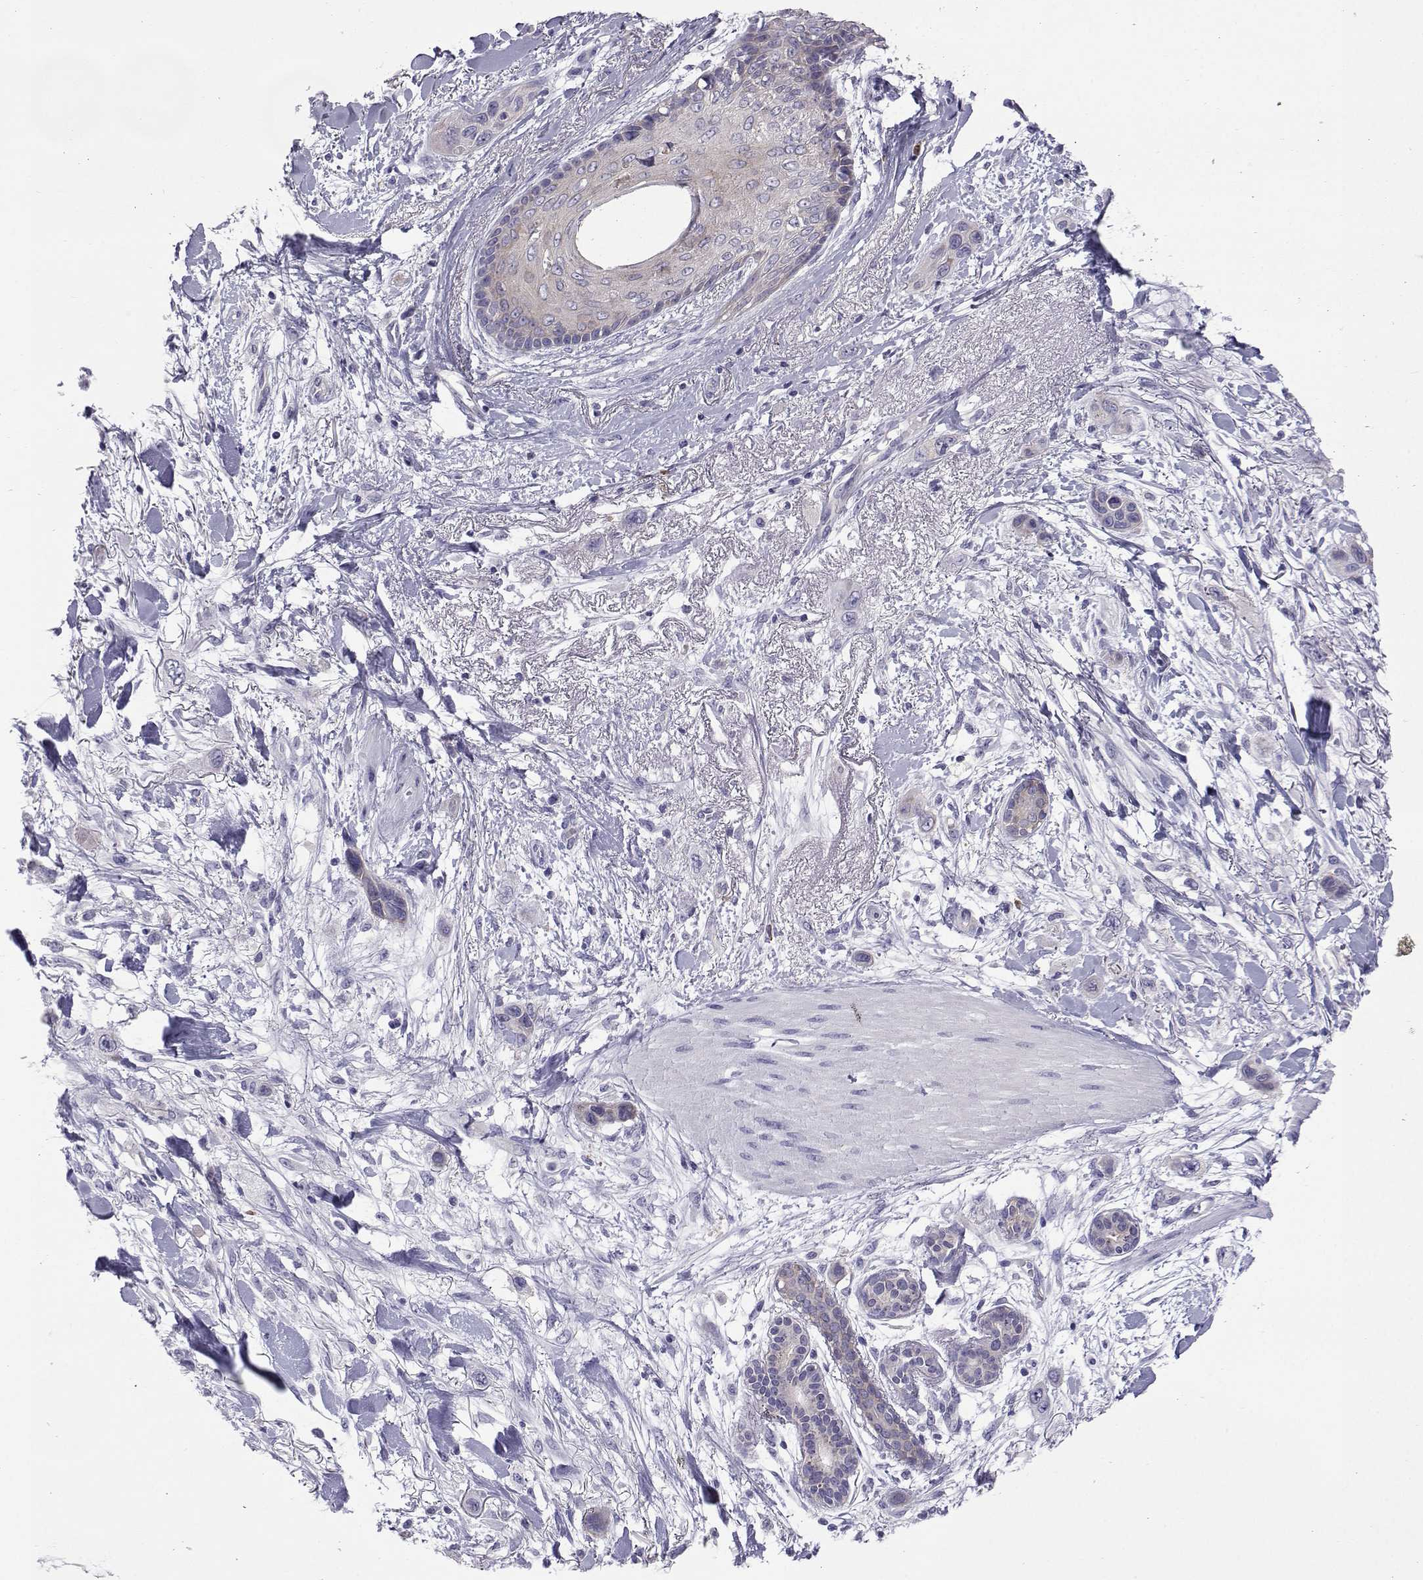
{"staining": {"intensity": "negative", "quantity": "none", "location": "none"}, "tissue": "skin cancer", "cell_type": "Tumor cells", "image_type": "cancer", "snomed": [{"axis": "morphology", "description": "Squamous cell carcinoma, NOS"}, {"axis": "topography", "description": "Skin"}], "caption": "DAB immunohistochemical staining of human skin cancer (squamous cell carcinoma) reveals no significant positivity in tumor cells. (DAB IHC with hematoxylin counter stain).", "gene": "COL22A1", "patient": {"sex": "male", "age": 79}}